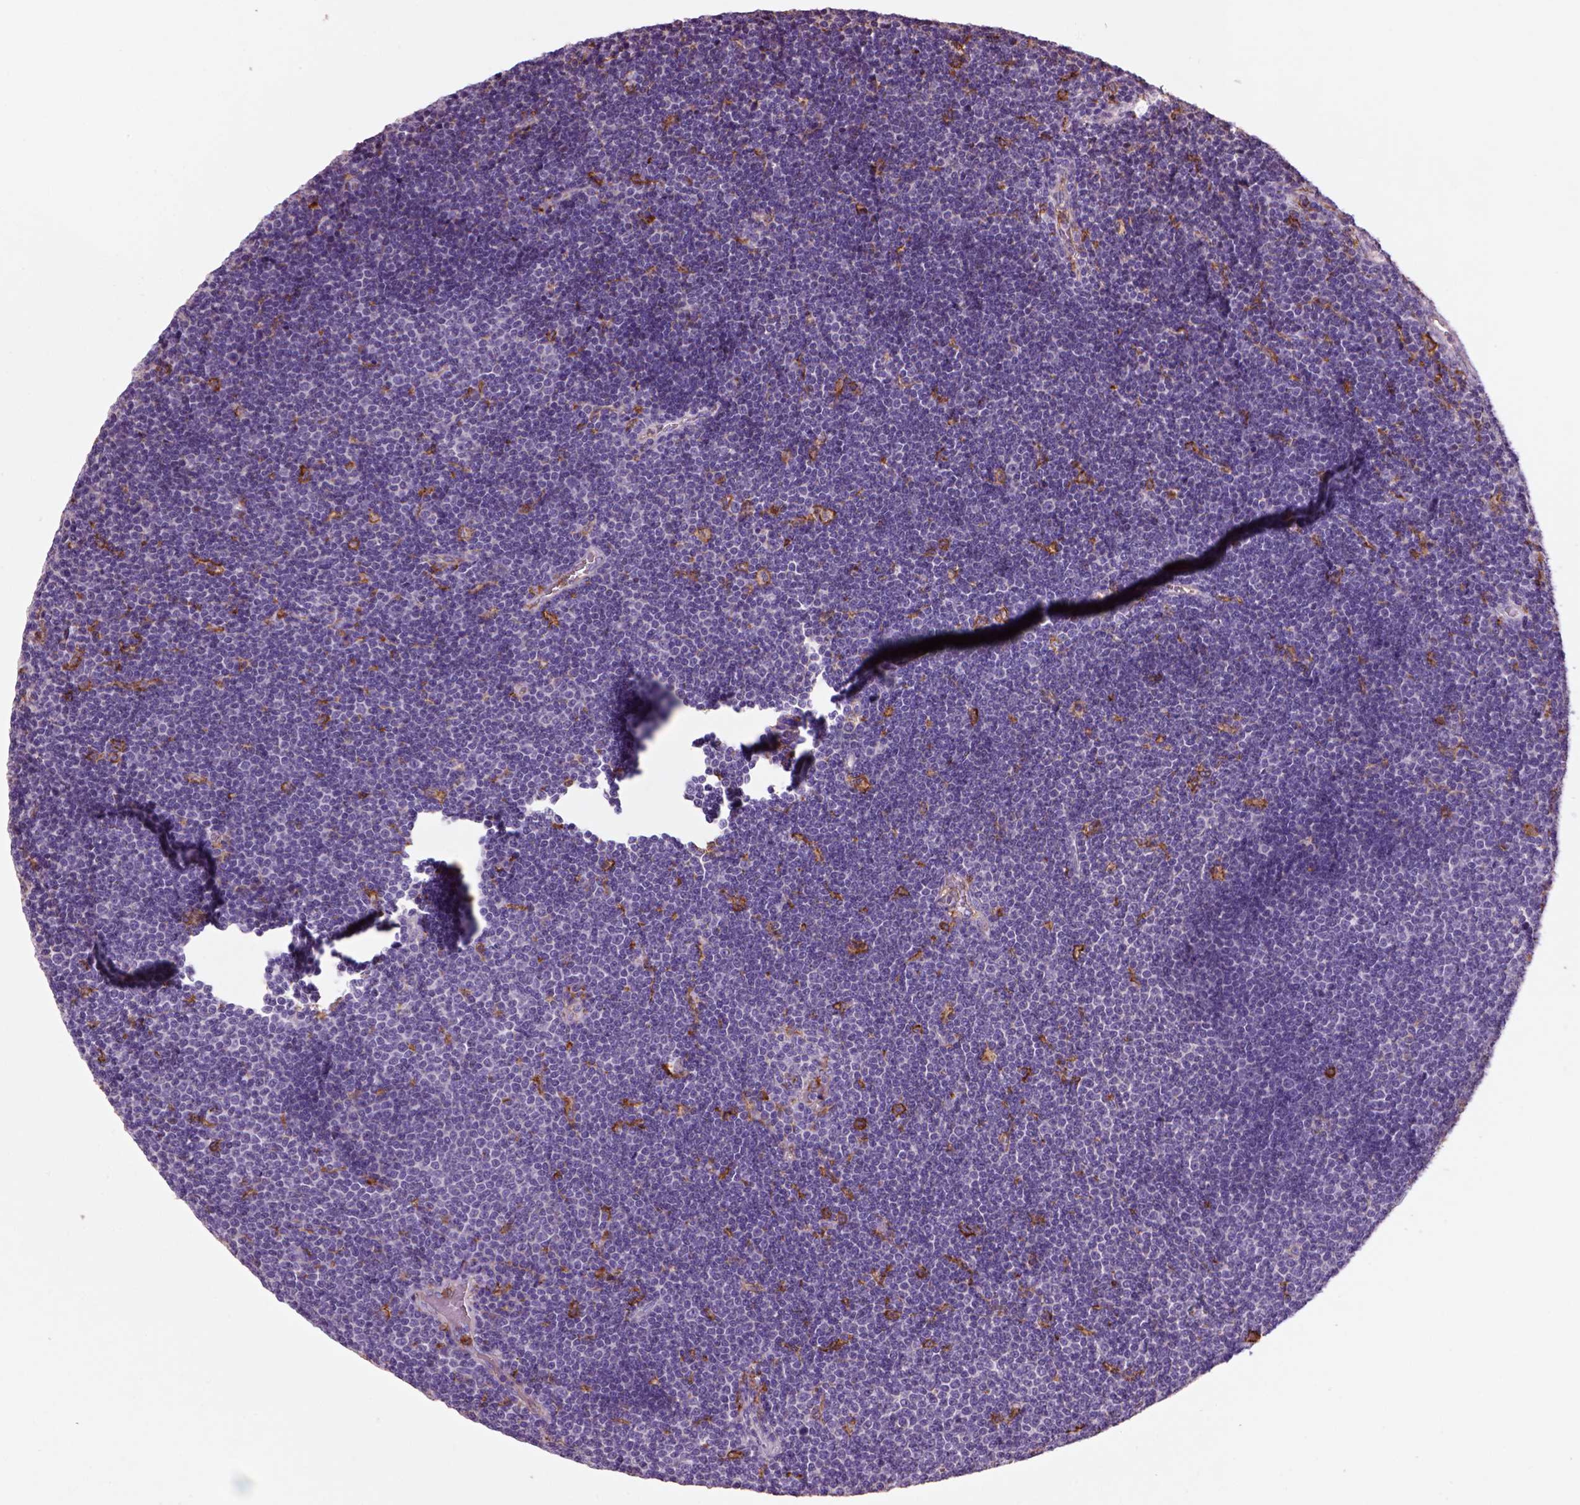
{"staining": {"intensity": "negative", "quantity": "none", "location": "none"}, "tissue": "lymphoma", "cell_type": "Tumor cells", "image_type": "cancer", "snomed": [{"axis": "morphology", "description": "Malignant lymphoma, non-Hodgkin's type, Low grade"}, {"axis": "topography", "description": "Brain"}], "caption": "Immunohistochemistry (IHC) micrograph of low-grade malignant lymphoma, non-Hodgkin's type stained for a protein (brown), which shows no positivity in tumor cells.", "gene": "CD14", "patient": {"sex": "female", "age": 66}}